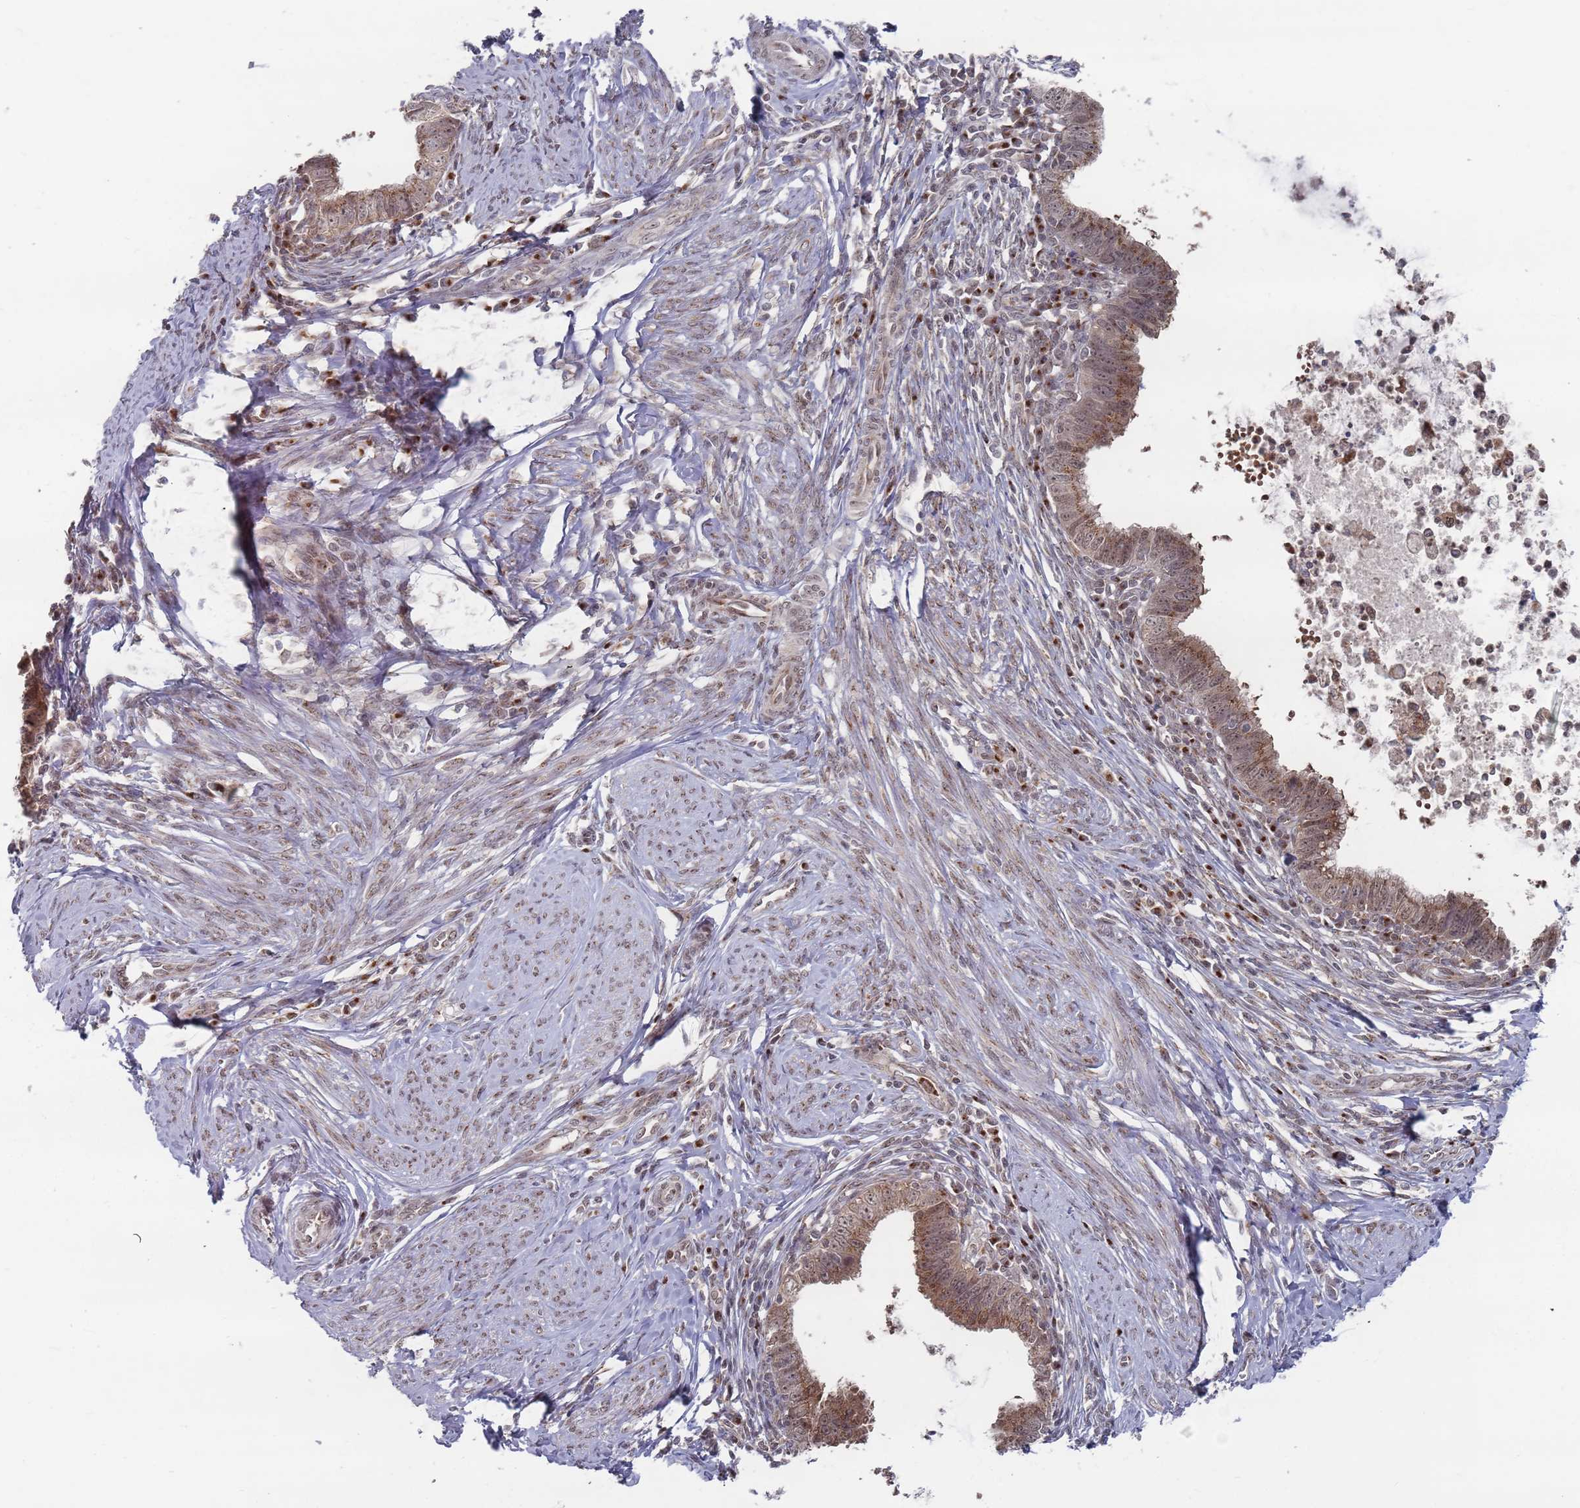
{"staining": {"intensity": "moderate", "quantity": ">75%", "location": "cytoplasmic/membranous,nuclear"}, "tissue": "cervical cancer", "cell_type": "Tumor cells", "image_type": "cancer", "snomed": [{"axis": "morphology", "description": "Adenocarcinoma, NOS"}, {"axis": "topography", "description": "Cervix"}], "caption": "Cervical adenocarcinoma stained with a protein marker displays moderate staining in tumor cells.", "gene": "FMO4", "patient": {"sex": "female", "age": 36}}